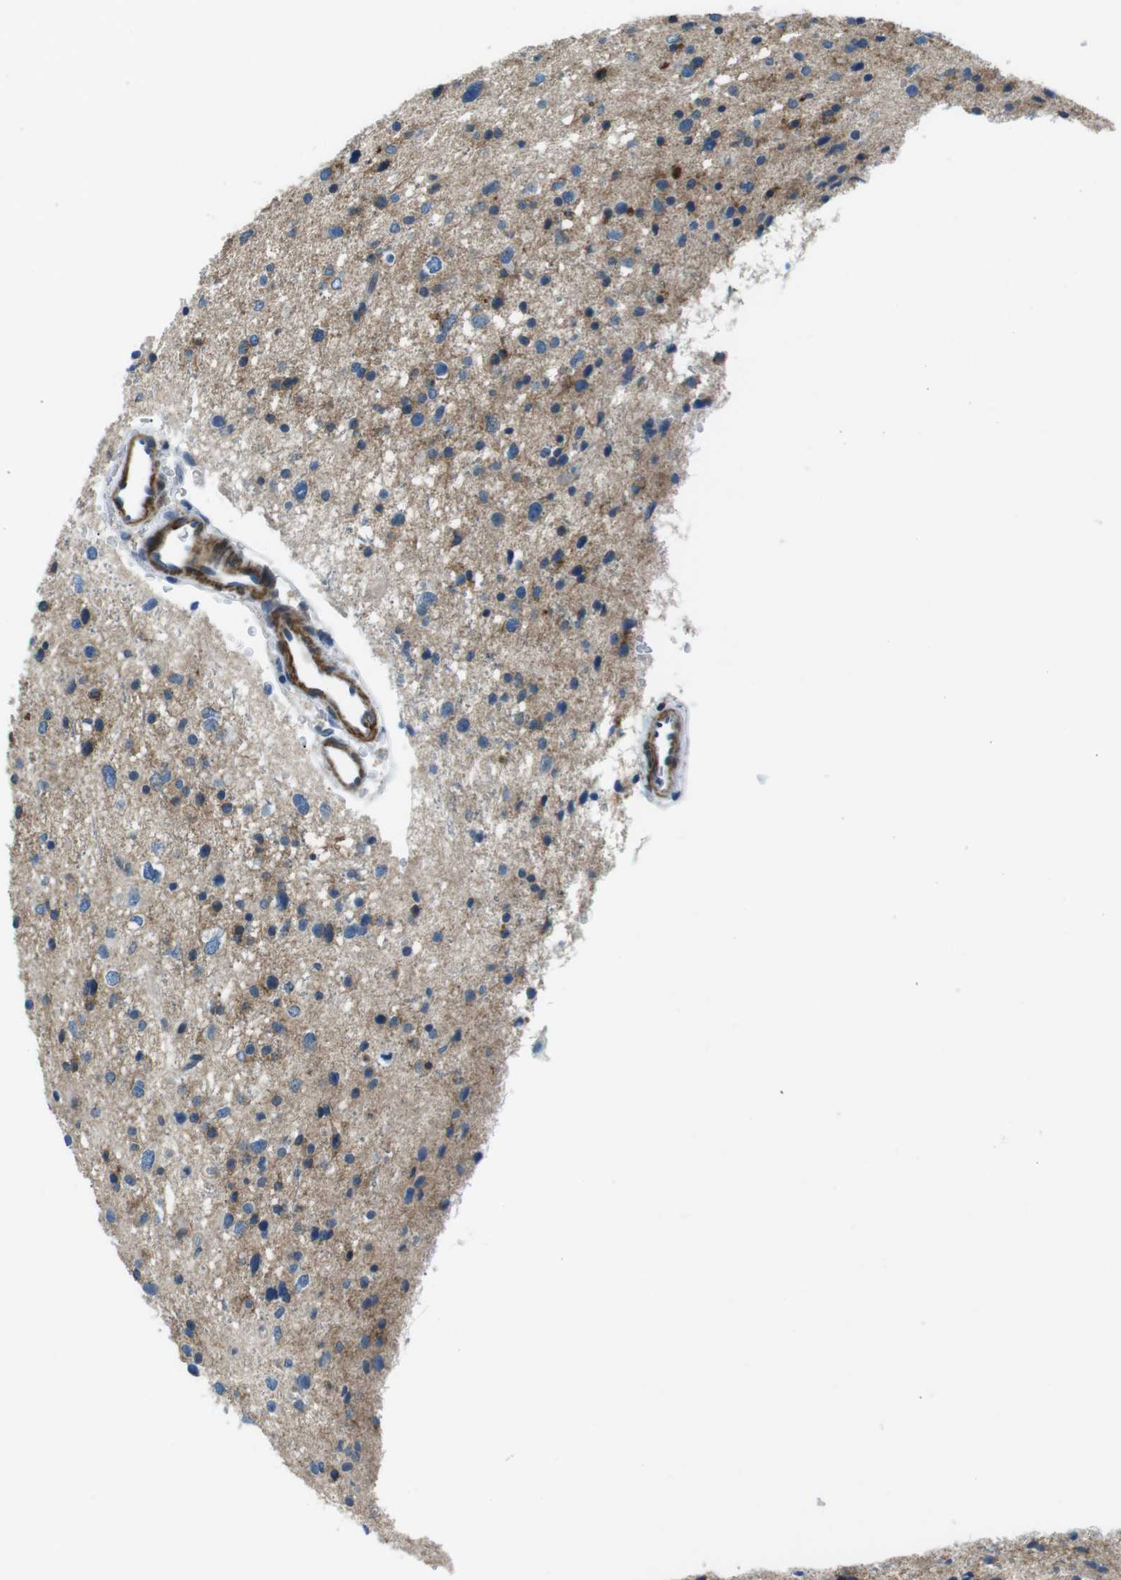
{"staining": {"intensity": "moderate", "quantity": "25%-75%", "location": "cytoplasmic/membranous"}, "tissue": "glioma", "cell_type": "Tumor cells", "image_type": "cancer", "snomed": [{"axis": "morphology", "description": "Glioma, malignant, Low grade"}, {"axis": "topography", "description": "Brain"}], "caption": "Immunohistochemistry (IHC) histopathology image of neoplastic tissue: malignant glioma (low-grade) stained using immunohistochemistry demonstrates medium levels of moderate protein expression localized specifically in the cytoplasmic/membranous of tumor cells, appearing as a cytoplasmic/membranous brown color.", "gene": "ARVCF", "patient": {"sex": "female", "age": 37}}